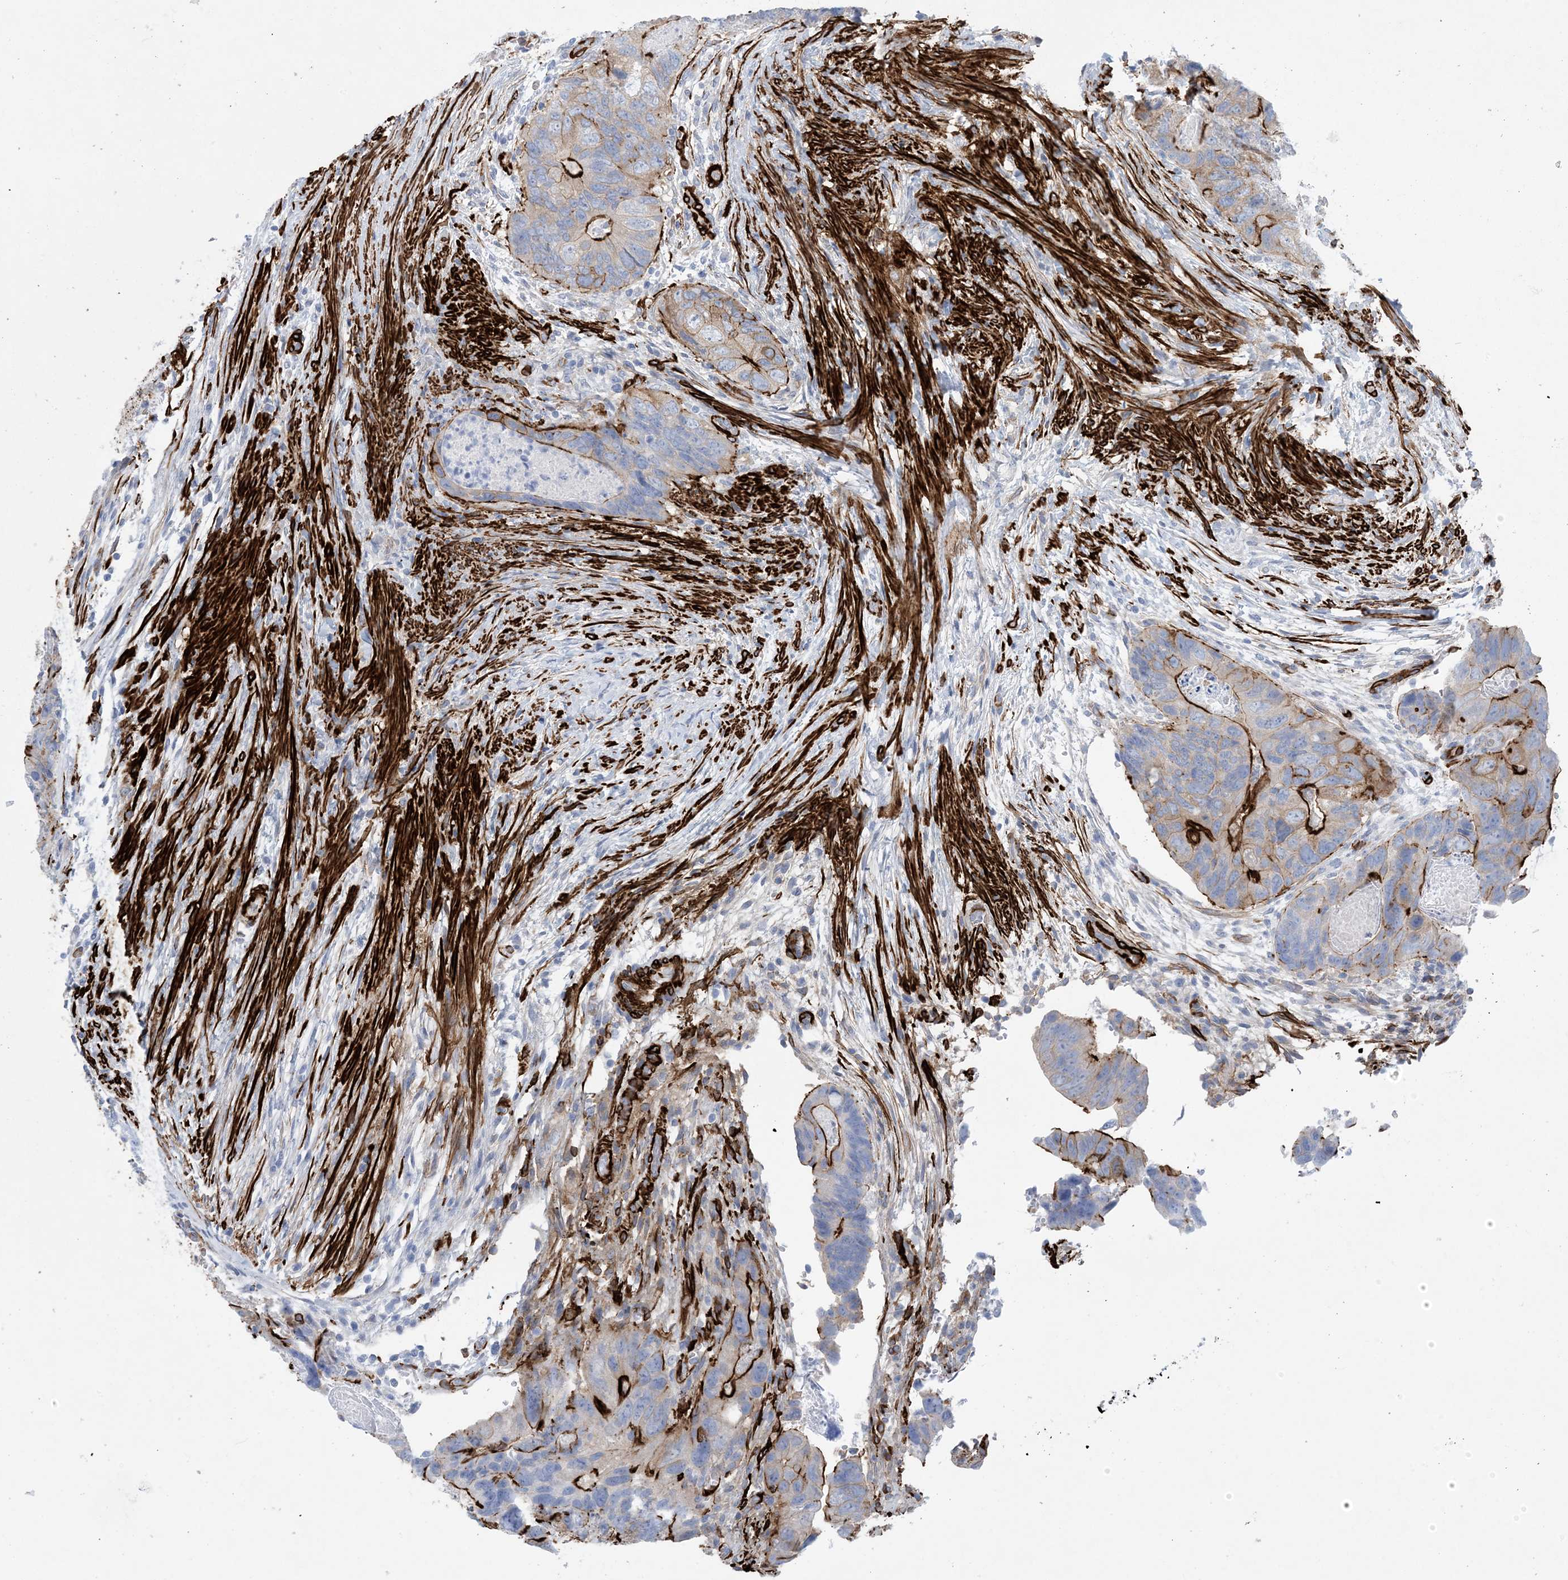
{"staining": {"intensity": "strong", "quantity": "25%-75%", "location": "cytoplasmic/membranous"}, "tissue": "colorectal cancer", "cell_type": "Tumor cells", "image_type": "cancer", "snomed": [{"axis": "morphology", "description": "Adenocarcinoma, NOS"}, {"axis": "topography", "description": "Rectum"}], "caption": "An image of human colorectal cancer (adenocarcinoma) stained for a protein displays strong cytoplasmic/membranous brown staining in tumor cells.", "gene": "SHANK1", "patient": {"sex": "male", "age": 63}}